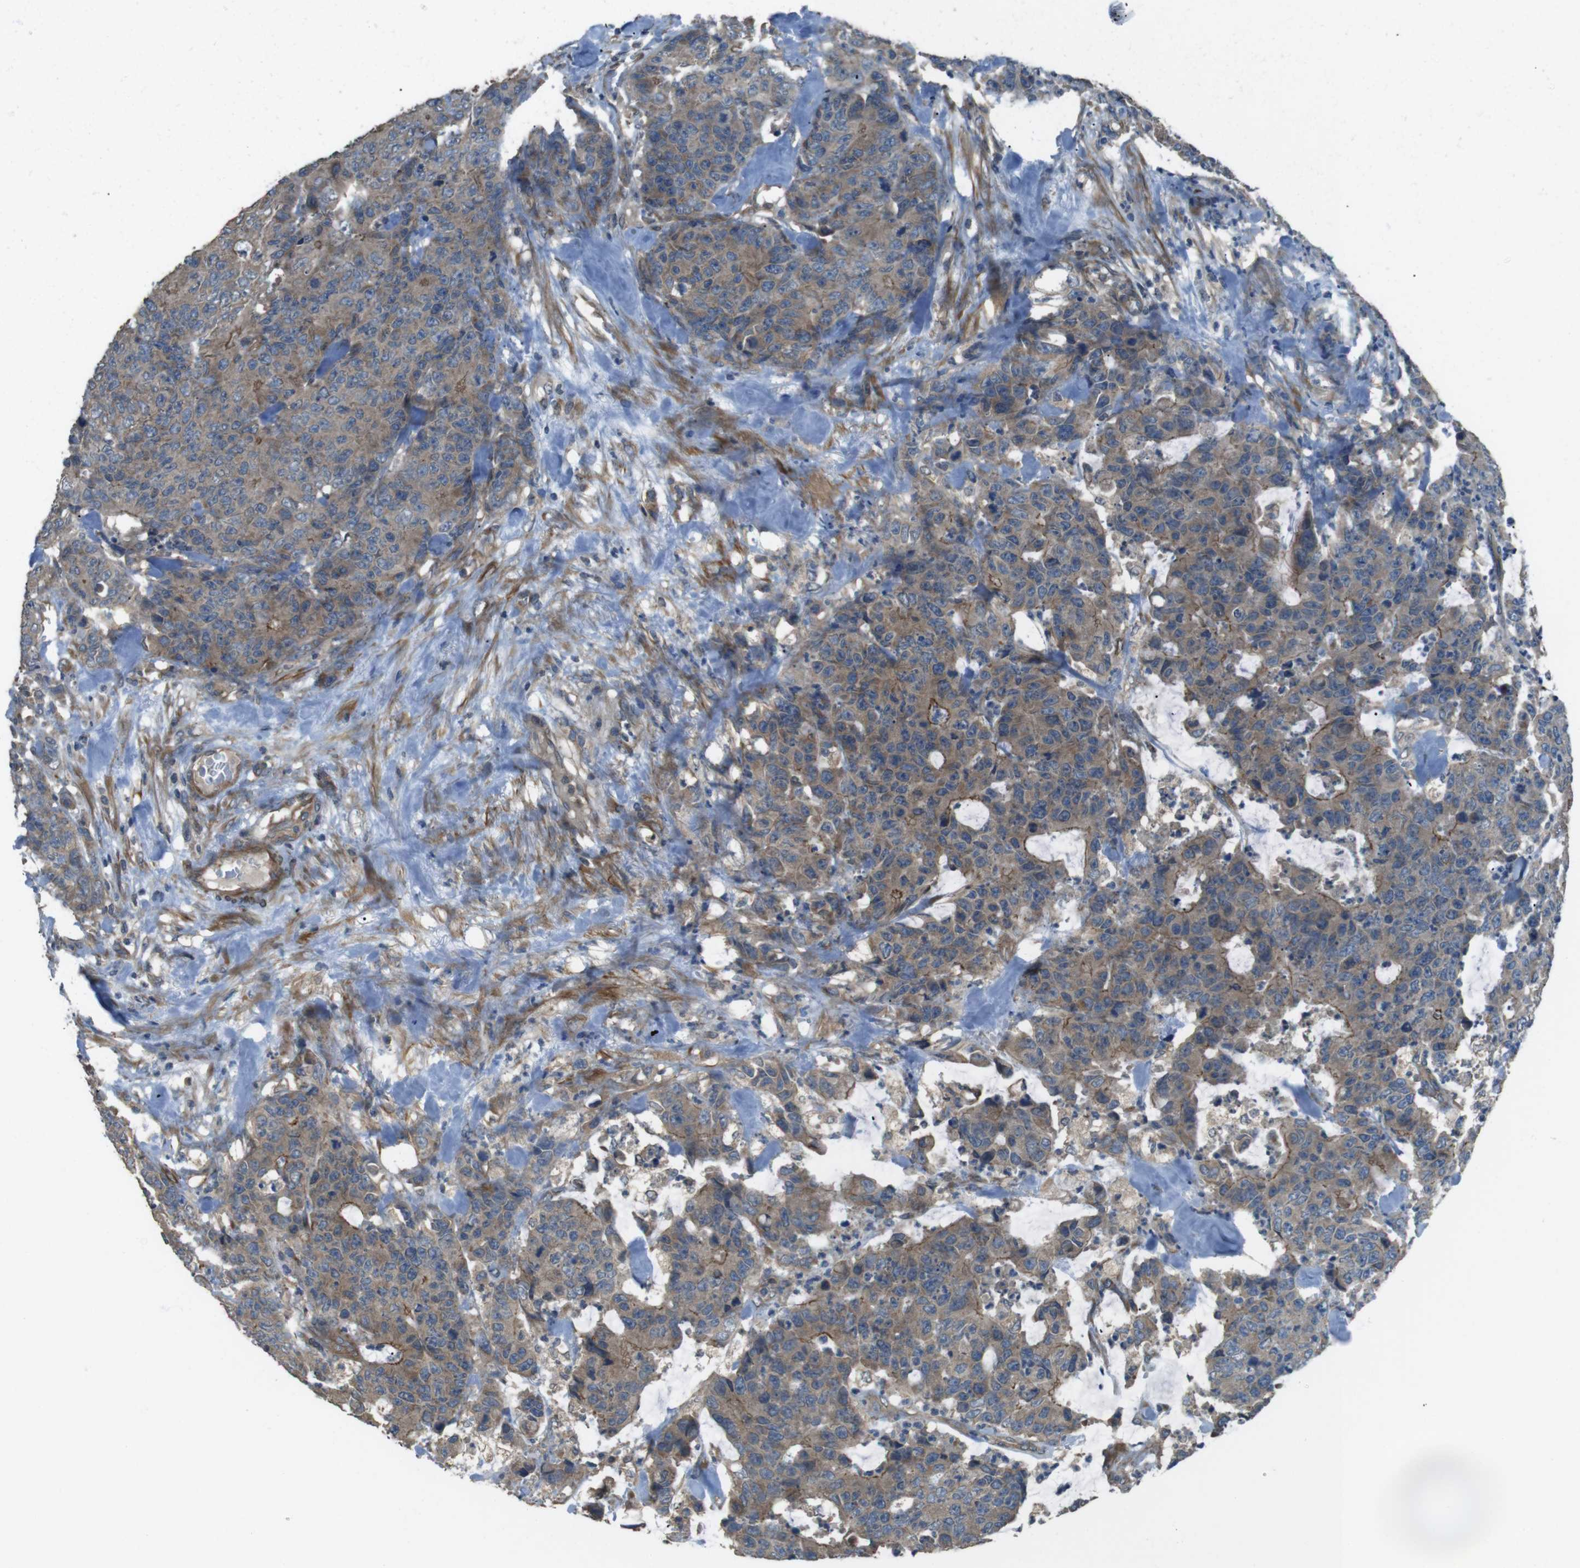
{"staining": {"intensity": "moderate", "quantity": "25%-75%", "location": "cytoplasmic/membranous"}, "tissue": "colorectal cancer", "cell_type": "Tumor cells", "image_type": "cancer", "snomed": [{"axis": "morphology", "description": "Adenocarcinoma, NOS"}, {"axis": "topography", "description": "Colon"}], "caption": "DAB (3,3'-diaminobenzidine) immunohistochemical staining of colorectal cancer shows moderate cytoplasmic/membranous protein positivity in approximately 25%-75% of tumor cells. (DAB (3,3'-diaminobenzidine) IHC, brown staining for protein, blue staining for nuclei).", "gene": "FUT2", "patient": {"sex": "female", "age": 86}}